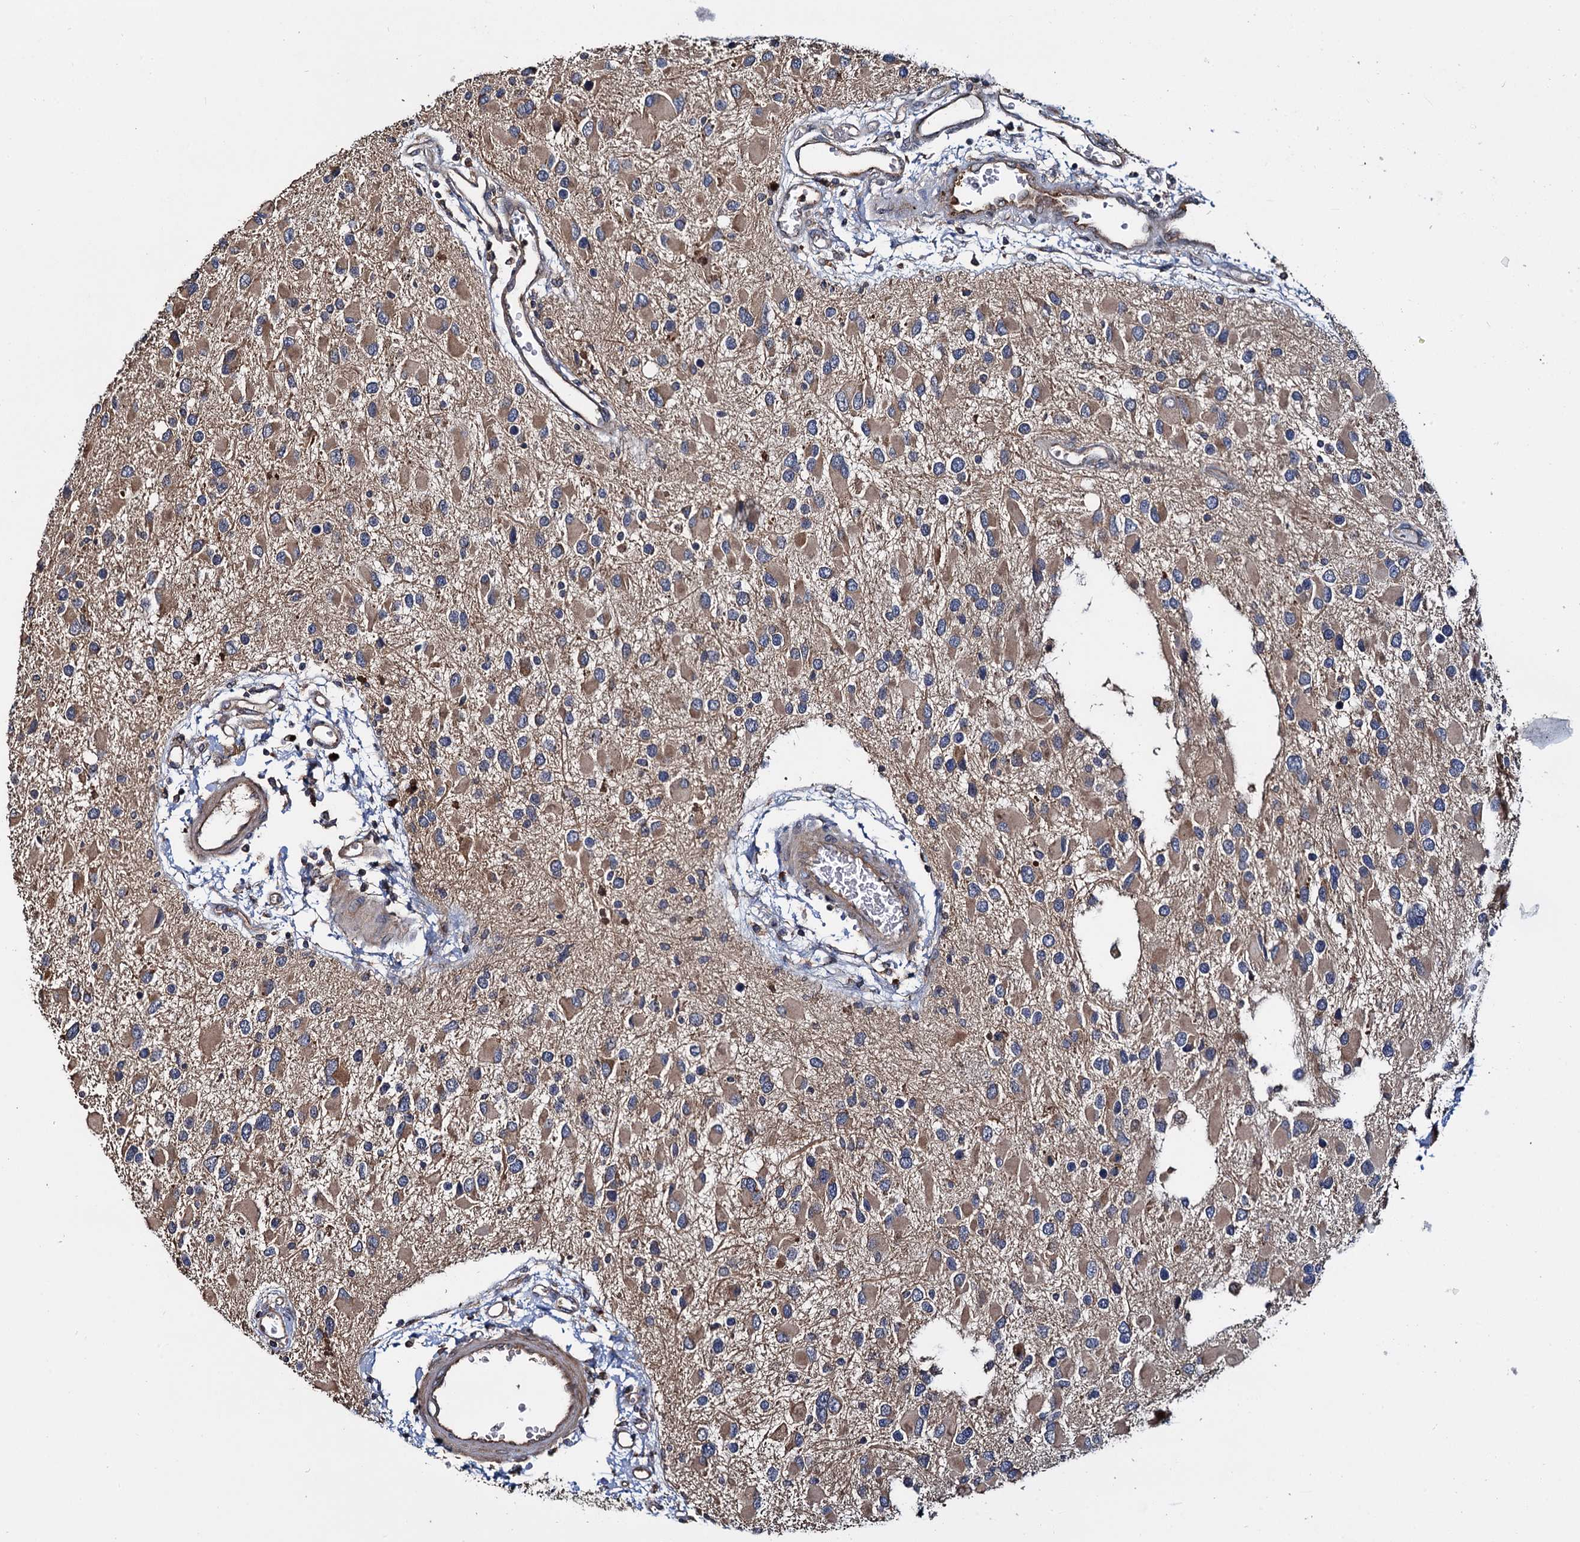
{"staining": {"intensity": "weak", "quantity": ">75%", "location": "cytoplasmic/membranous"}, "tissue": "glioma", "cell_type": "Tumor cells", "image_type": "cancer", "snomed": [{"axis": "morphology", "description": "Glioma, malignant, High grade"}, {"axis": "topography", "description": "Brain"}], "caption": "Brown immunohistochemical staining in human malignant glioma (high-grade) displays weak cytoplasmic/membranous positivity in about >75% of tumor cells.", "gene": "CEP192", "patient": {"sex": "male", "age": 53}}